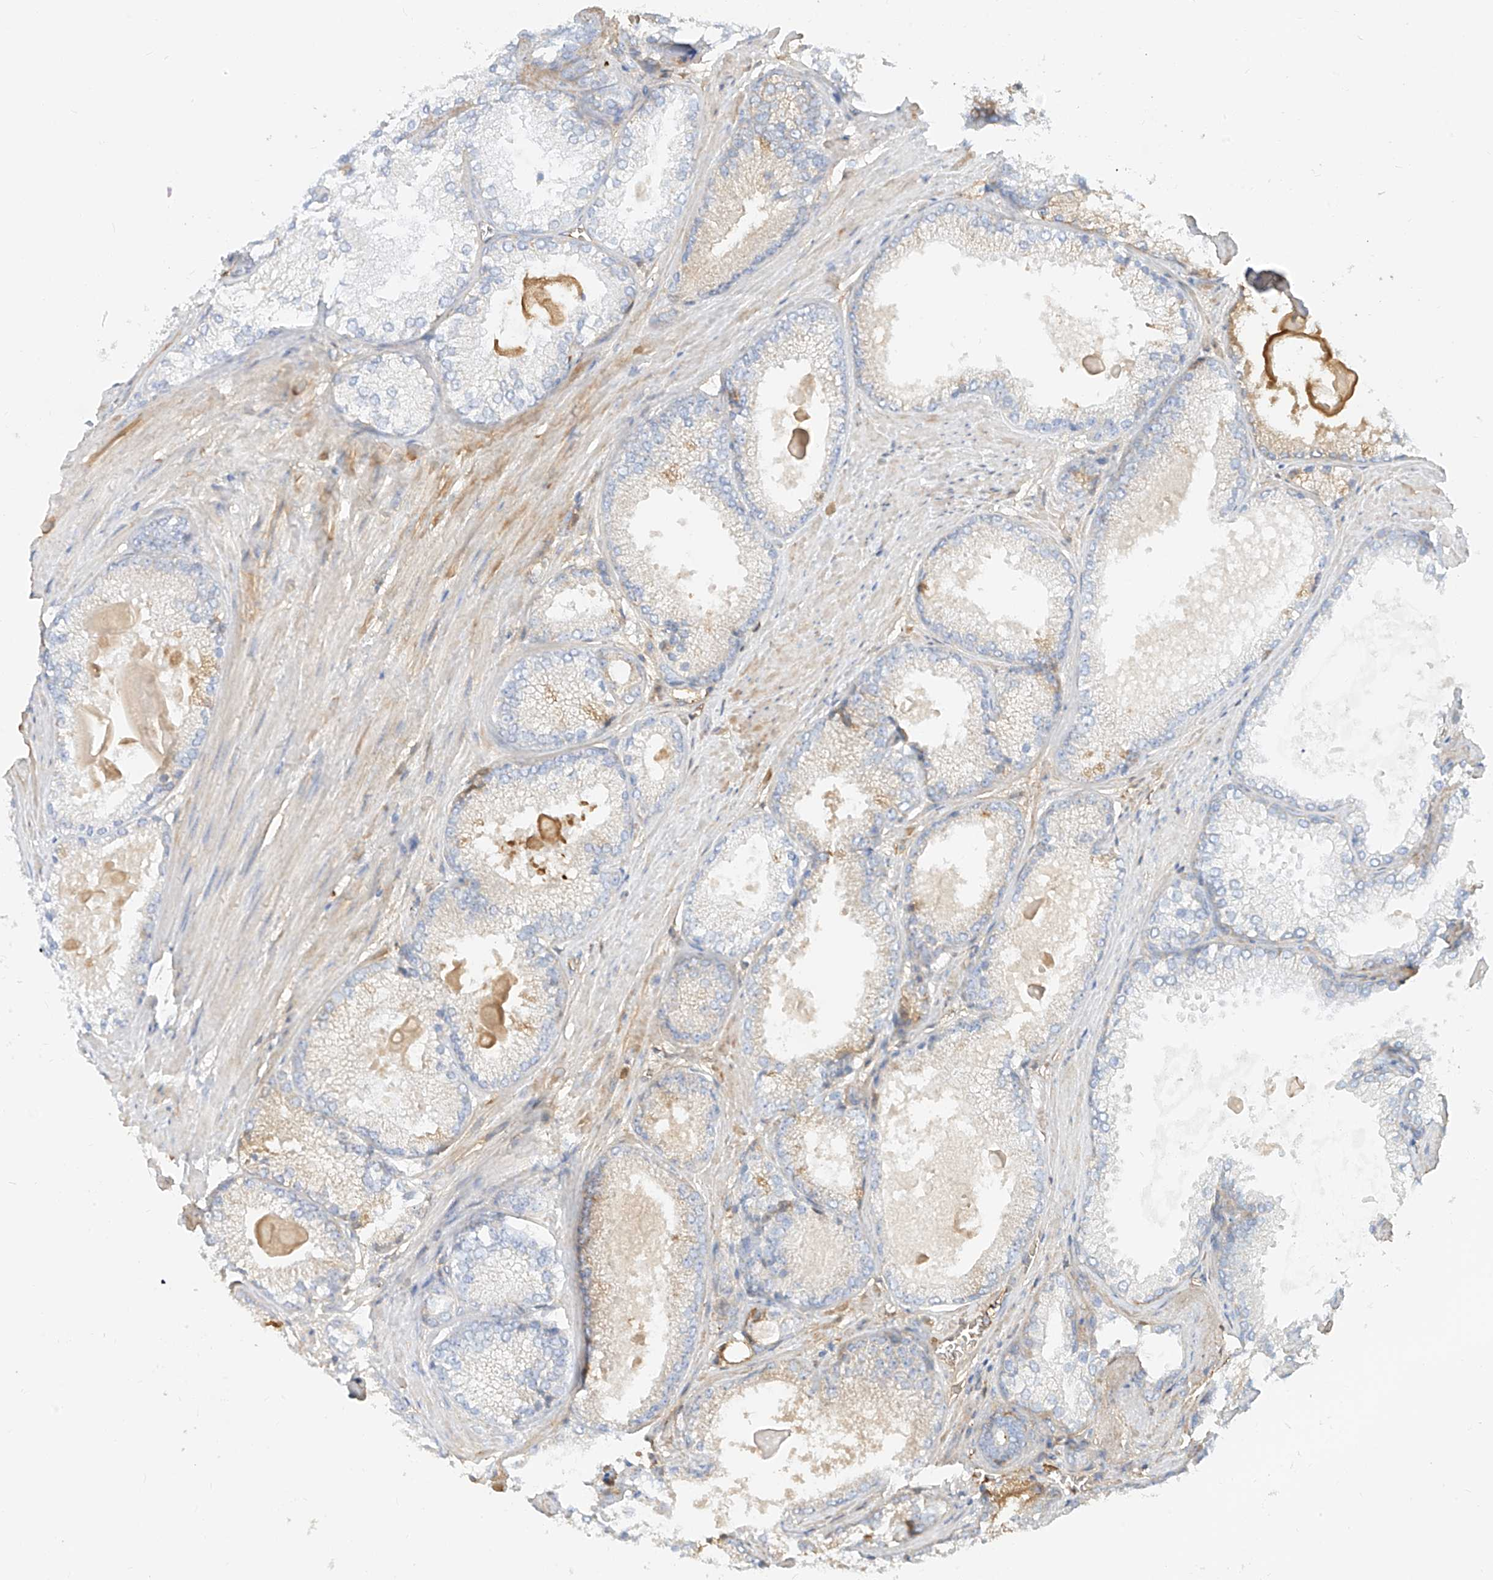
{"staining": {"intensity": "moderate", "quantity": "<25%", "location": "cytoplasmic/membranous"}, "tissue": "prostate cancer", "cell_type": "Tumor cells", "image_type": "cancer", "snomed": [{"axis": "morphology", "description": "Adenocarcinoma, High grade"}, {"axis": "topography", "description": "Prostate"}], "caption": "Immunohistochemistry (IHC) image of human prostate adenocarcinoma (high-grade) stained for a protein (brown), which displays low levels of moderate cytoplasmic/membranous positivity in approximately <25% of tumor cells.", "gene": "OCSTAMP", "patient": {"sex": "male", "age": 66}}